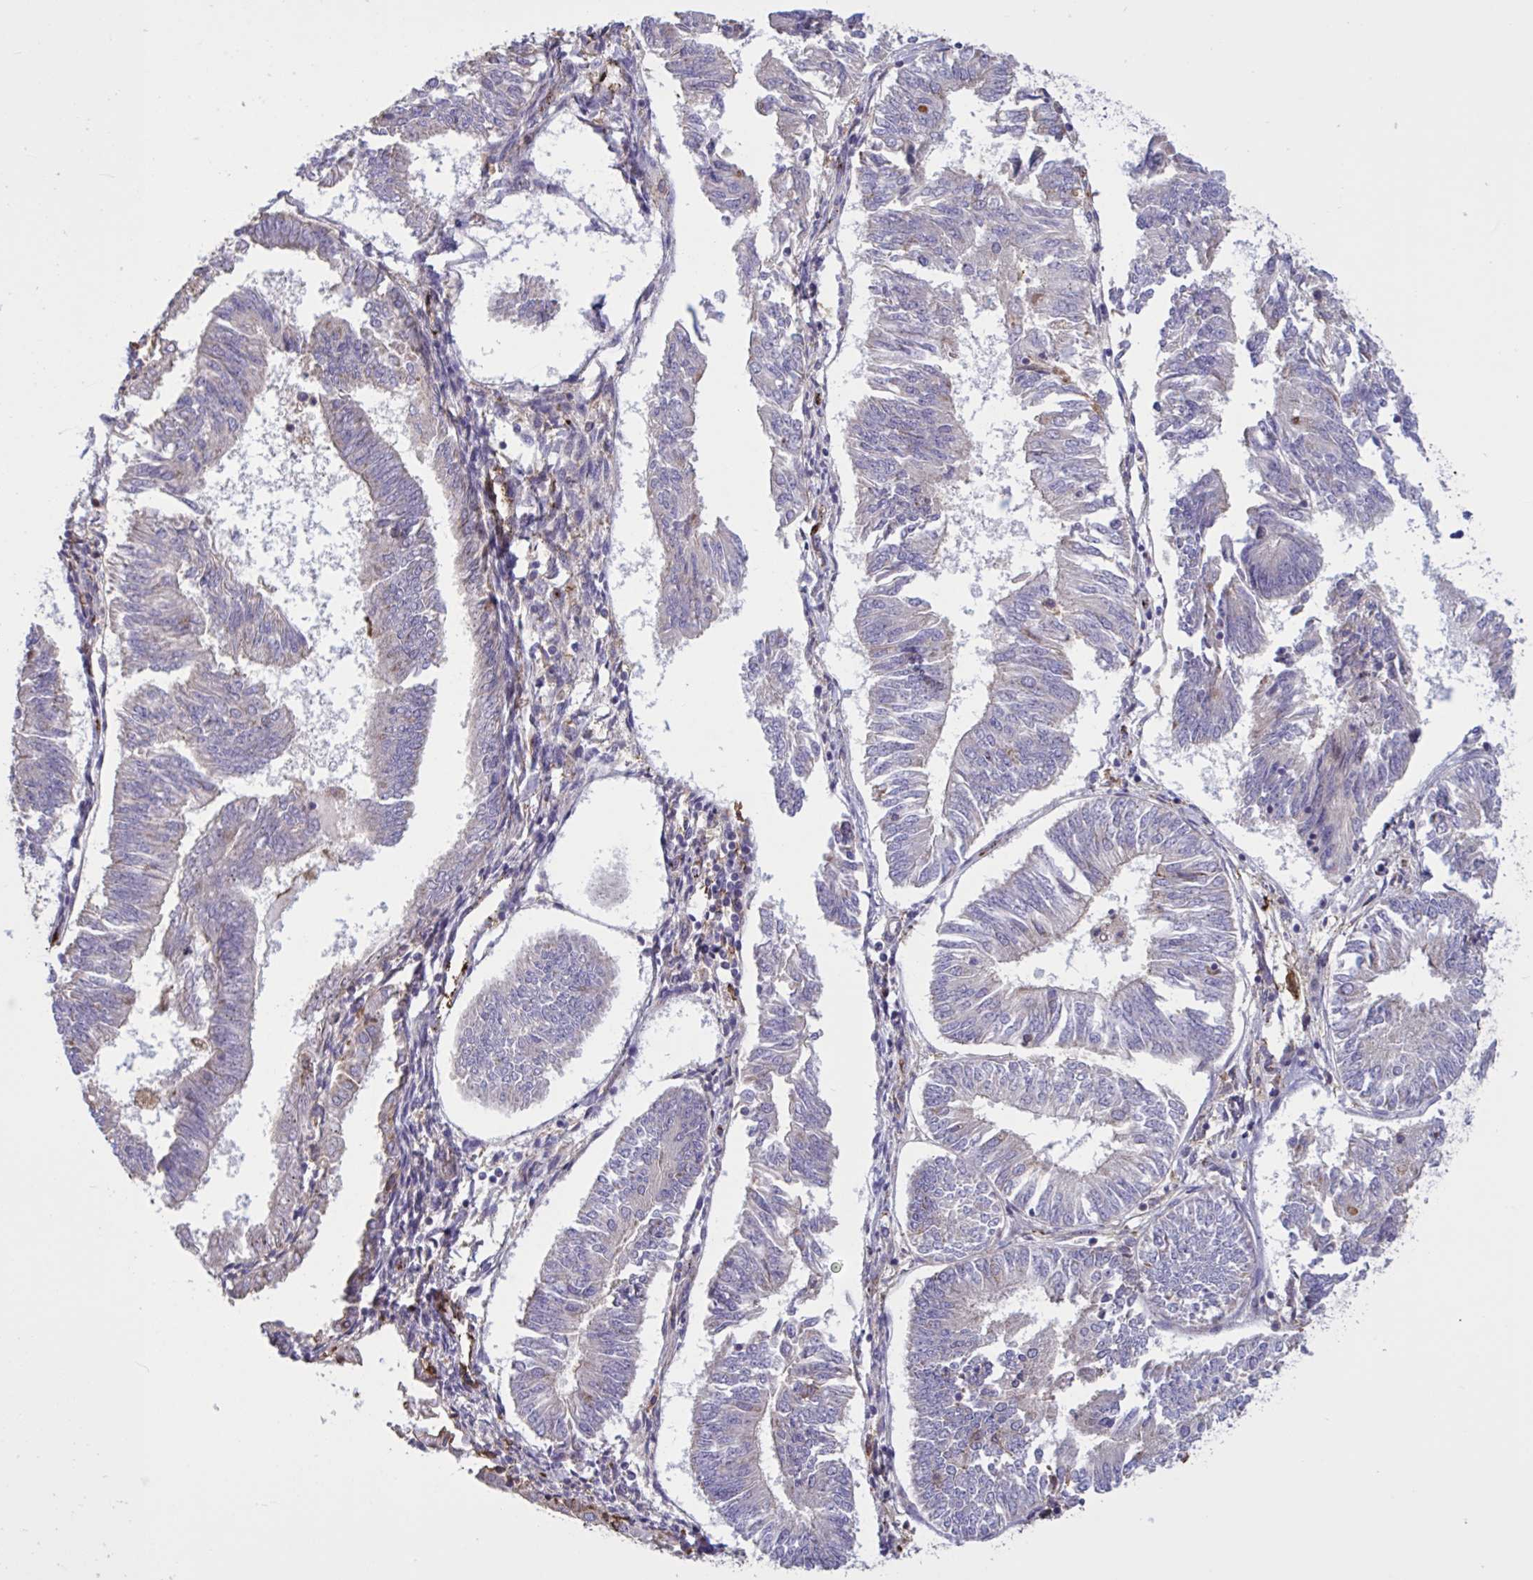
{"staining": {"intensity": "weak", "quantity": "<25%", "location": "cytoplasmic/membranous"}, "tissue": "endometrial cancer", "cell_type": "Tumor cells", "image_type": "cancer", "snomed": [{"axis": "morphology", "description": "Adenocarcinoma, NOS"}, {"axis": "topography", "description": "Endometrium"}], "caption": "Endometrial adenocarcinoma was stained to show a protein in brown. There is no significant expression in tumor cells.", "gene": "CD101", "patient": {"sex": "female", "age": 58}}